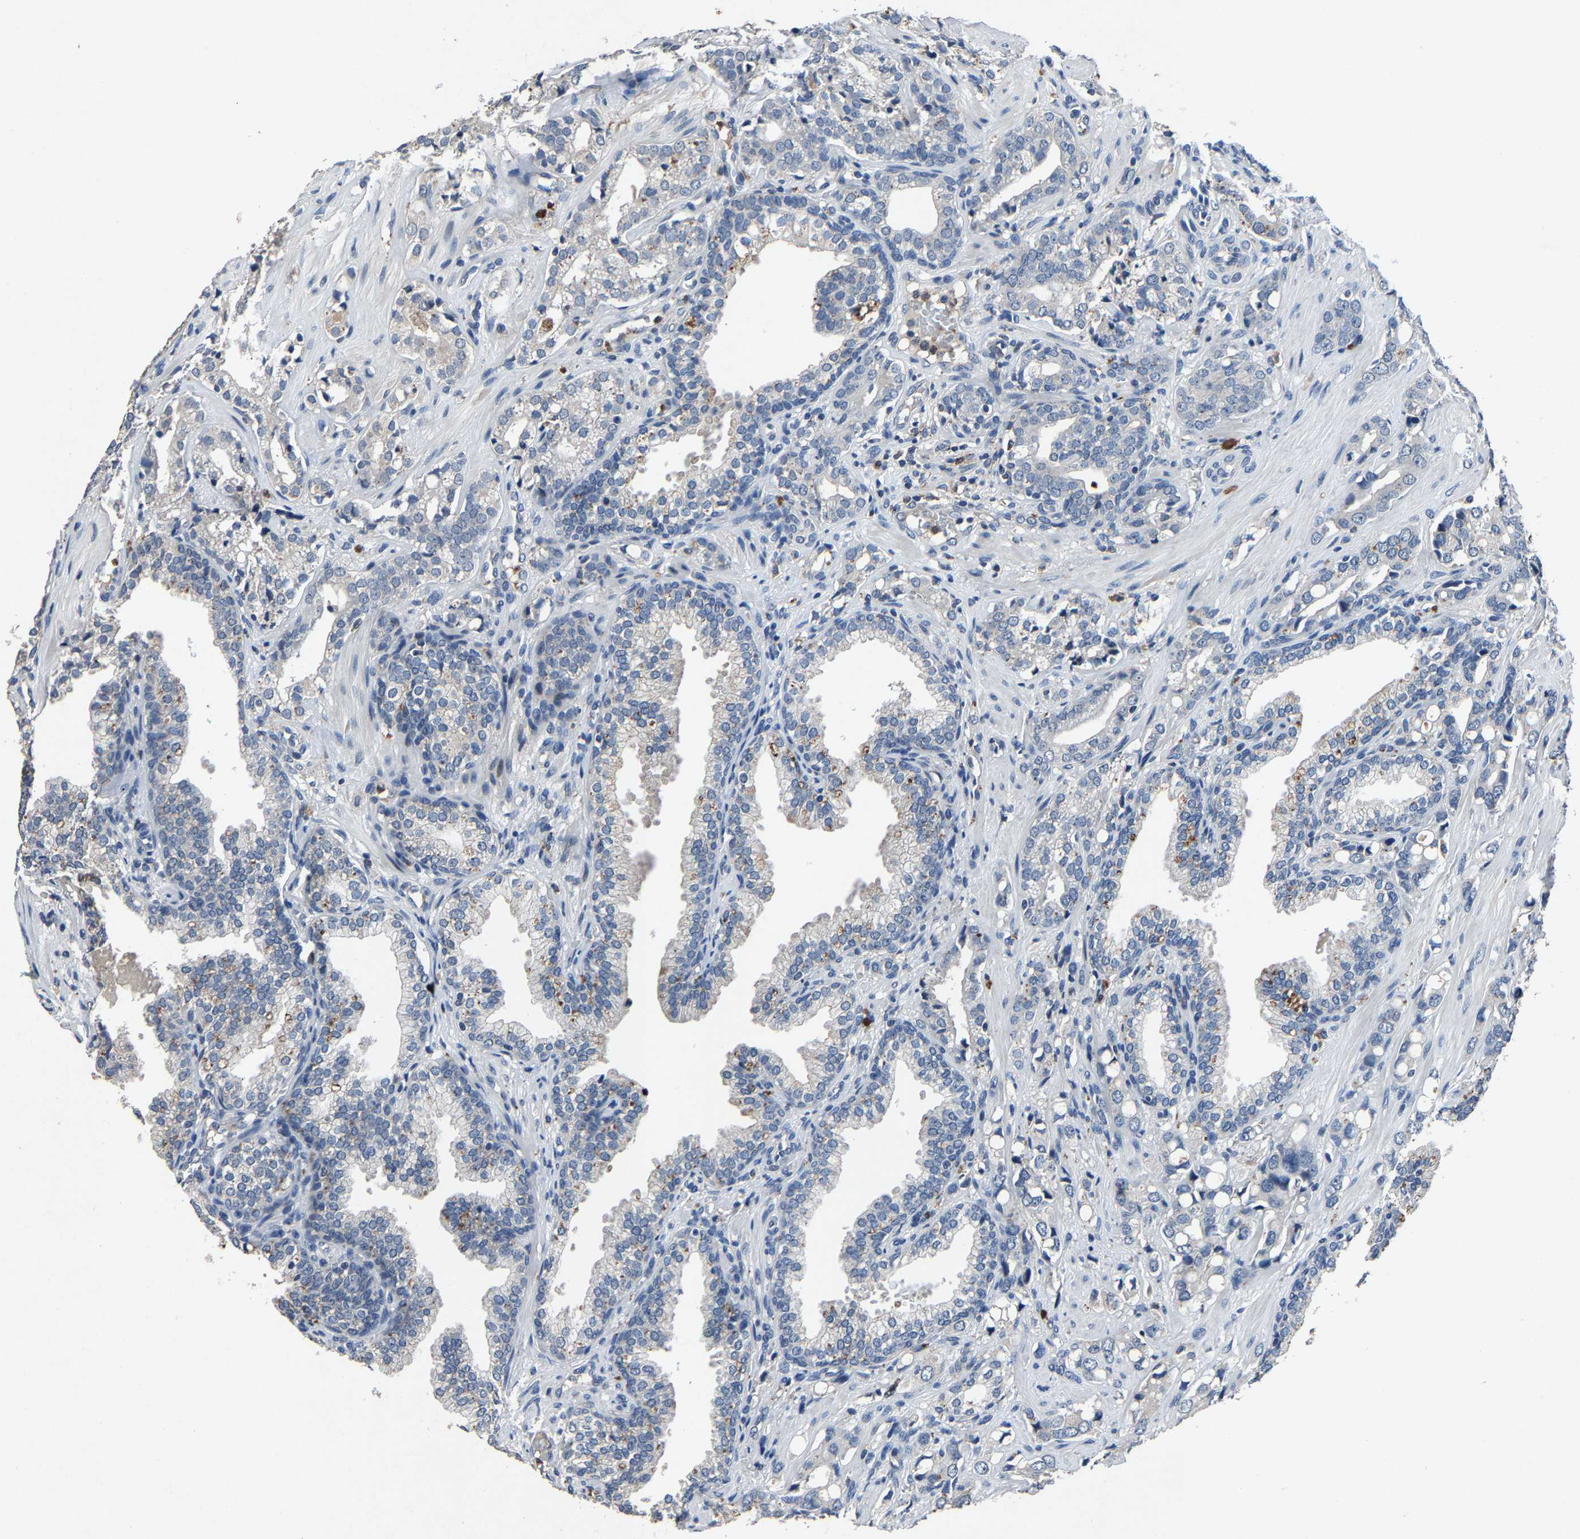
{"staining": {"intensity": "negative", "quantity": "none", "location": "none"}, "tissue": "prostate cancer", "cell_type": "Tumor cells", "image_type": "cancer", "snomed": [{"axis": "morphology", "description": "Adenocarcinoma, High grade"}, {"axis": "topography", "description": "Prostate"}], "caption": "Histopathology image shows no protein expression in tumor cells of high-grade adenocarcinoma (prostate) tissue.", "gene": "PCNX2", "patient": {"sex": "male", "age": 52}}